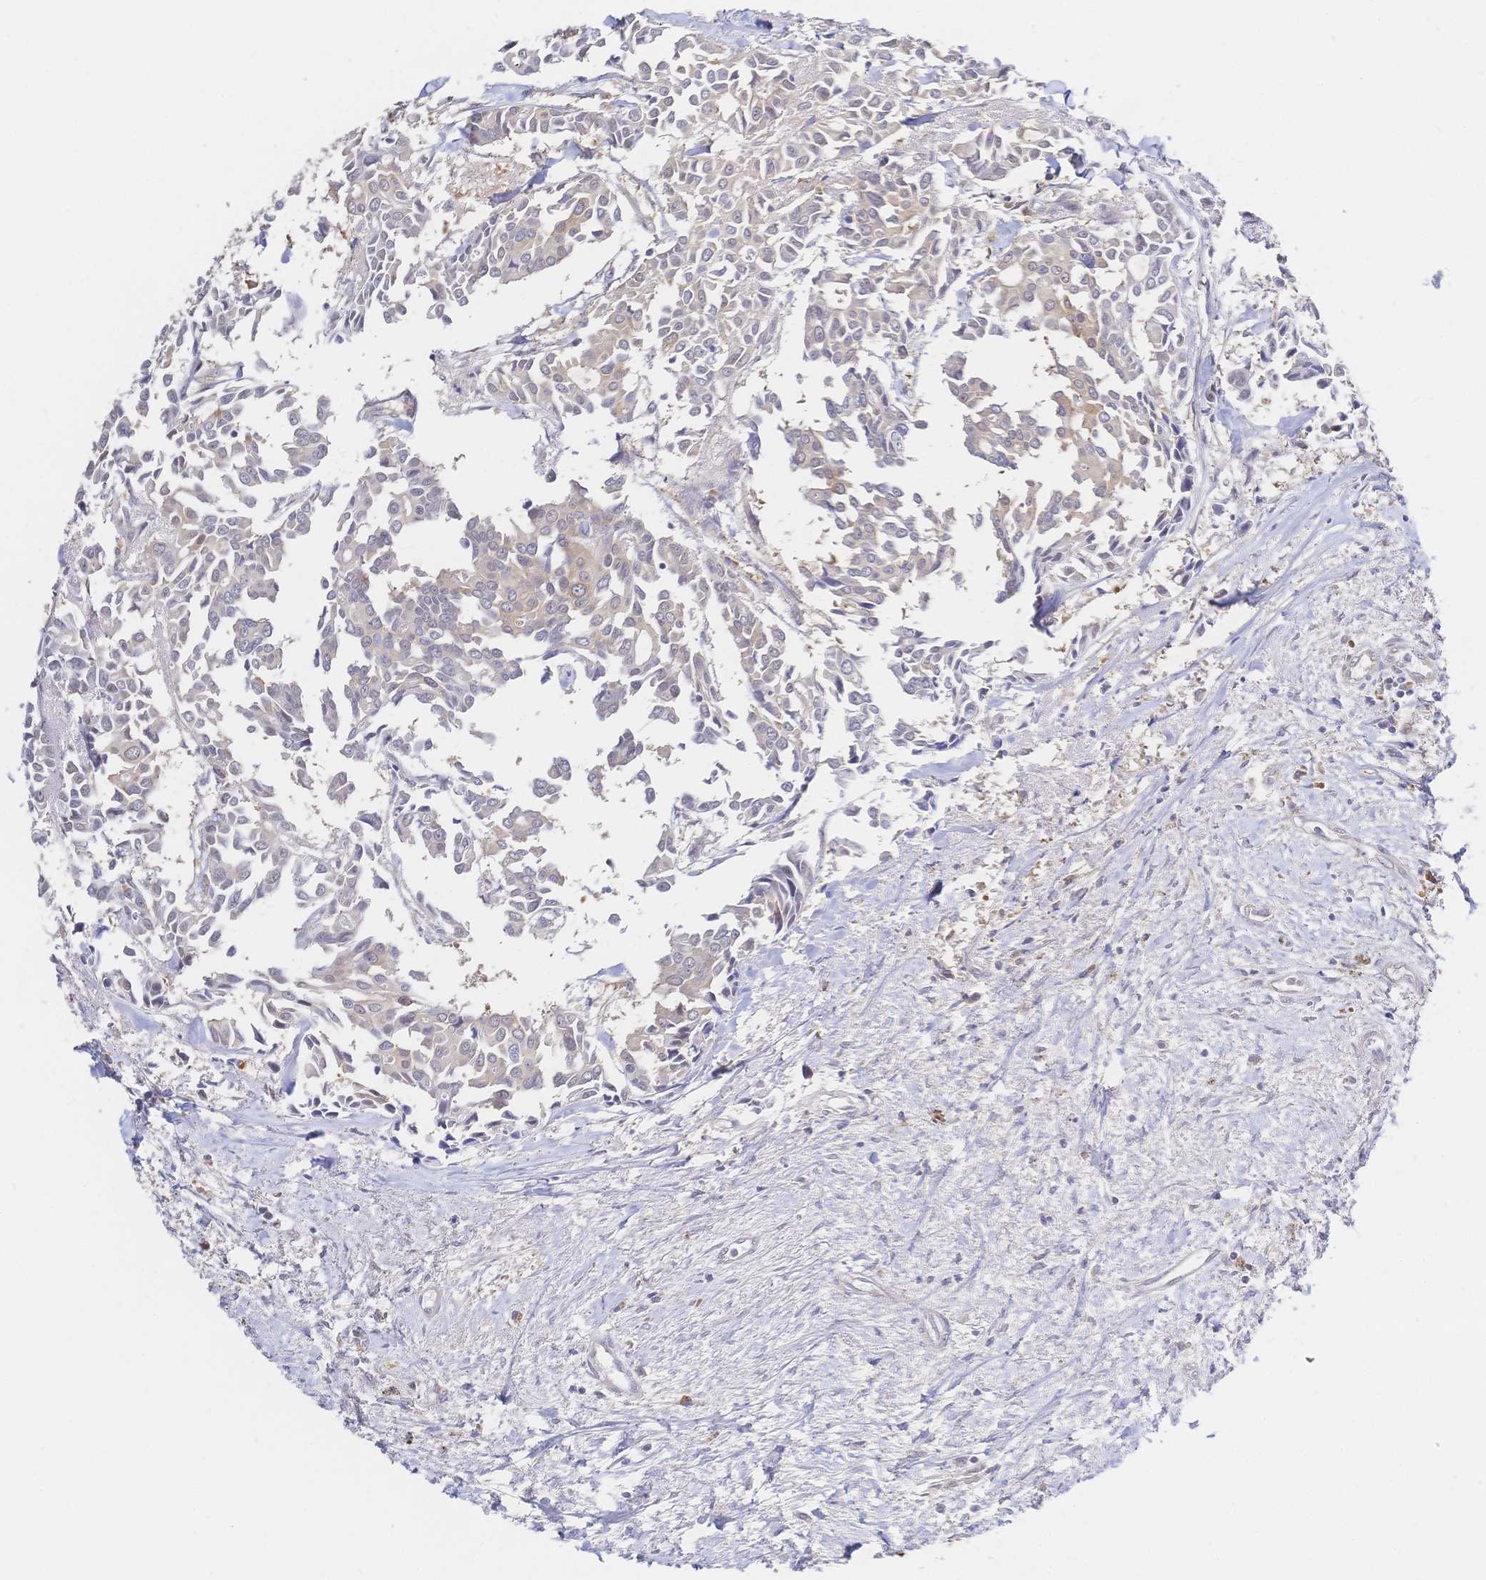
{"staining": {"intensity": "weak", "quantity": "25%-75%", "location": "cytoplasmic/membranous"}, "tissue": "breast cancer", "cell_type": "Tumor cells", "image_type": "cancer", "snomed": [{"axis": "morphology", "description": "Duct carcinoma"}, {"axis": "topography", "description": "Breast"}], "caption": "Immunohistochemical staining of human breast infiltrating ductal carcinoma displays weak cytoplasmic/membranous protein staining in approximately 25%-75% of tumor cells.", "gene": "LMO4", "patient": {"sex": "female", "age": 54}}